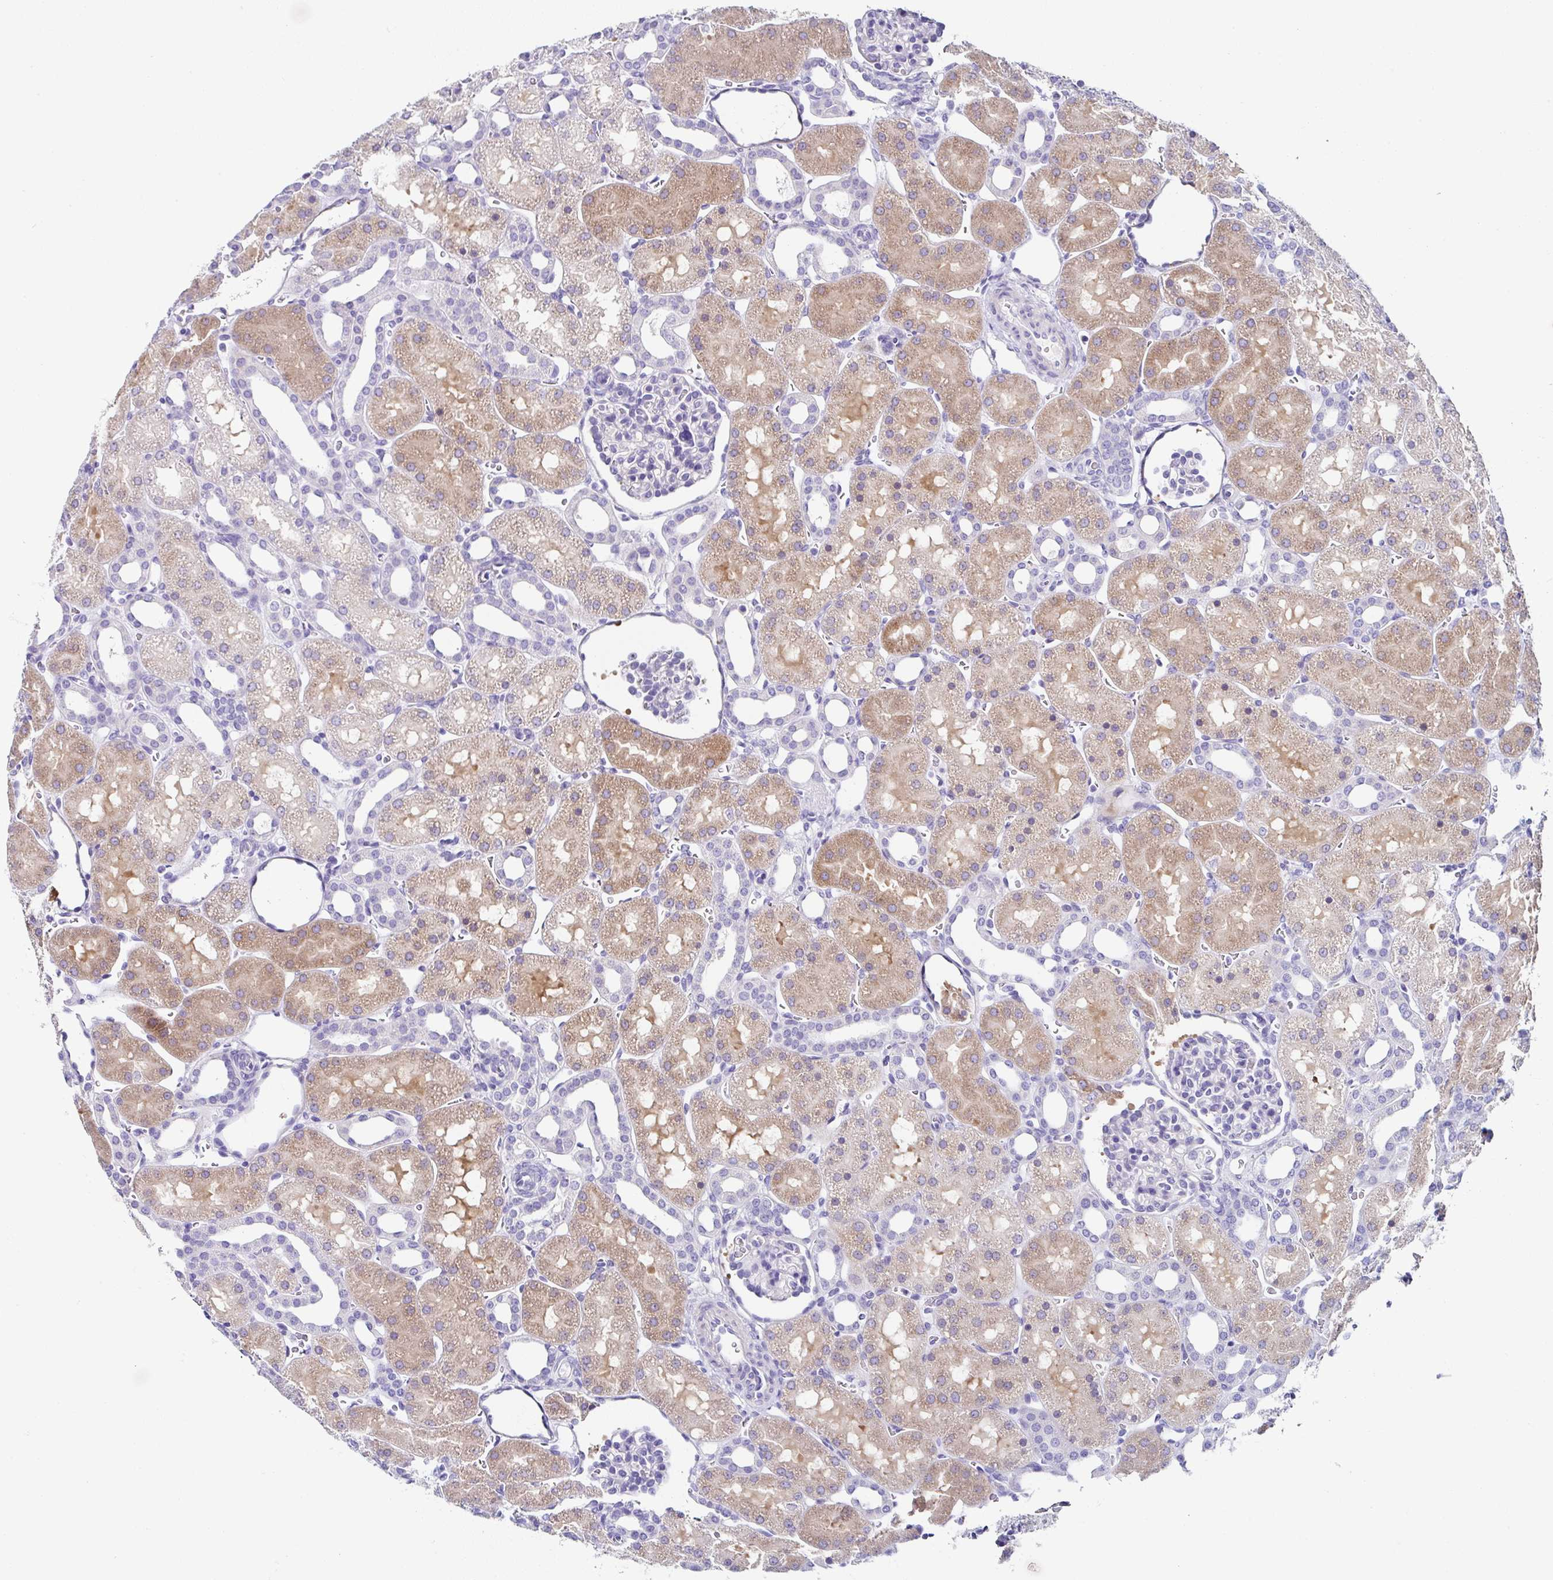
{"staining": {"intensity": "negative", "quantity": "none", "location": "none"}, "tissue": "kidney", "cell_type": "Cells in glomeruli", "image_type": "normal", "snomed": [{"axis": "morphology", "description": "Normal tissue, NOS"}, {"axis": "topography", "description": "Kidney"}], "caption": "Immunohistochemistry (IHC) micrograph of unremarkable kidney: kidney stained with DAB reveals no significant protein positivity in cells in glomeruli.", "gene": "UGT3A1", "patient": {"sex": "male", "age": 2}}